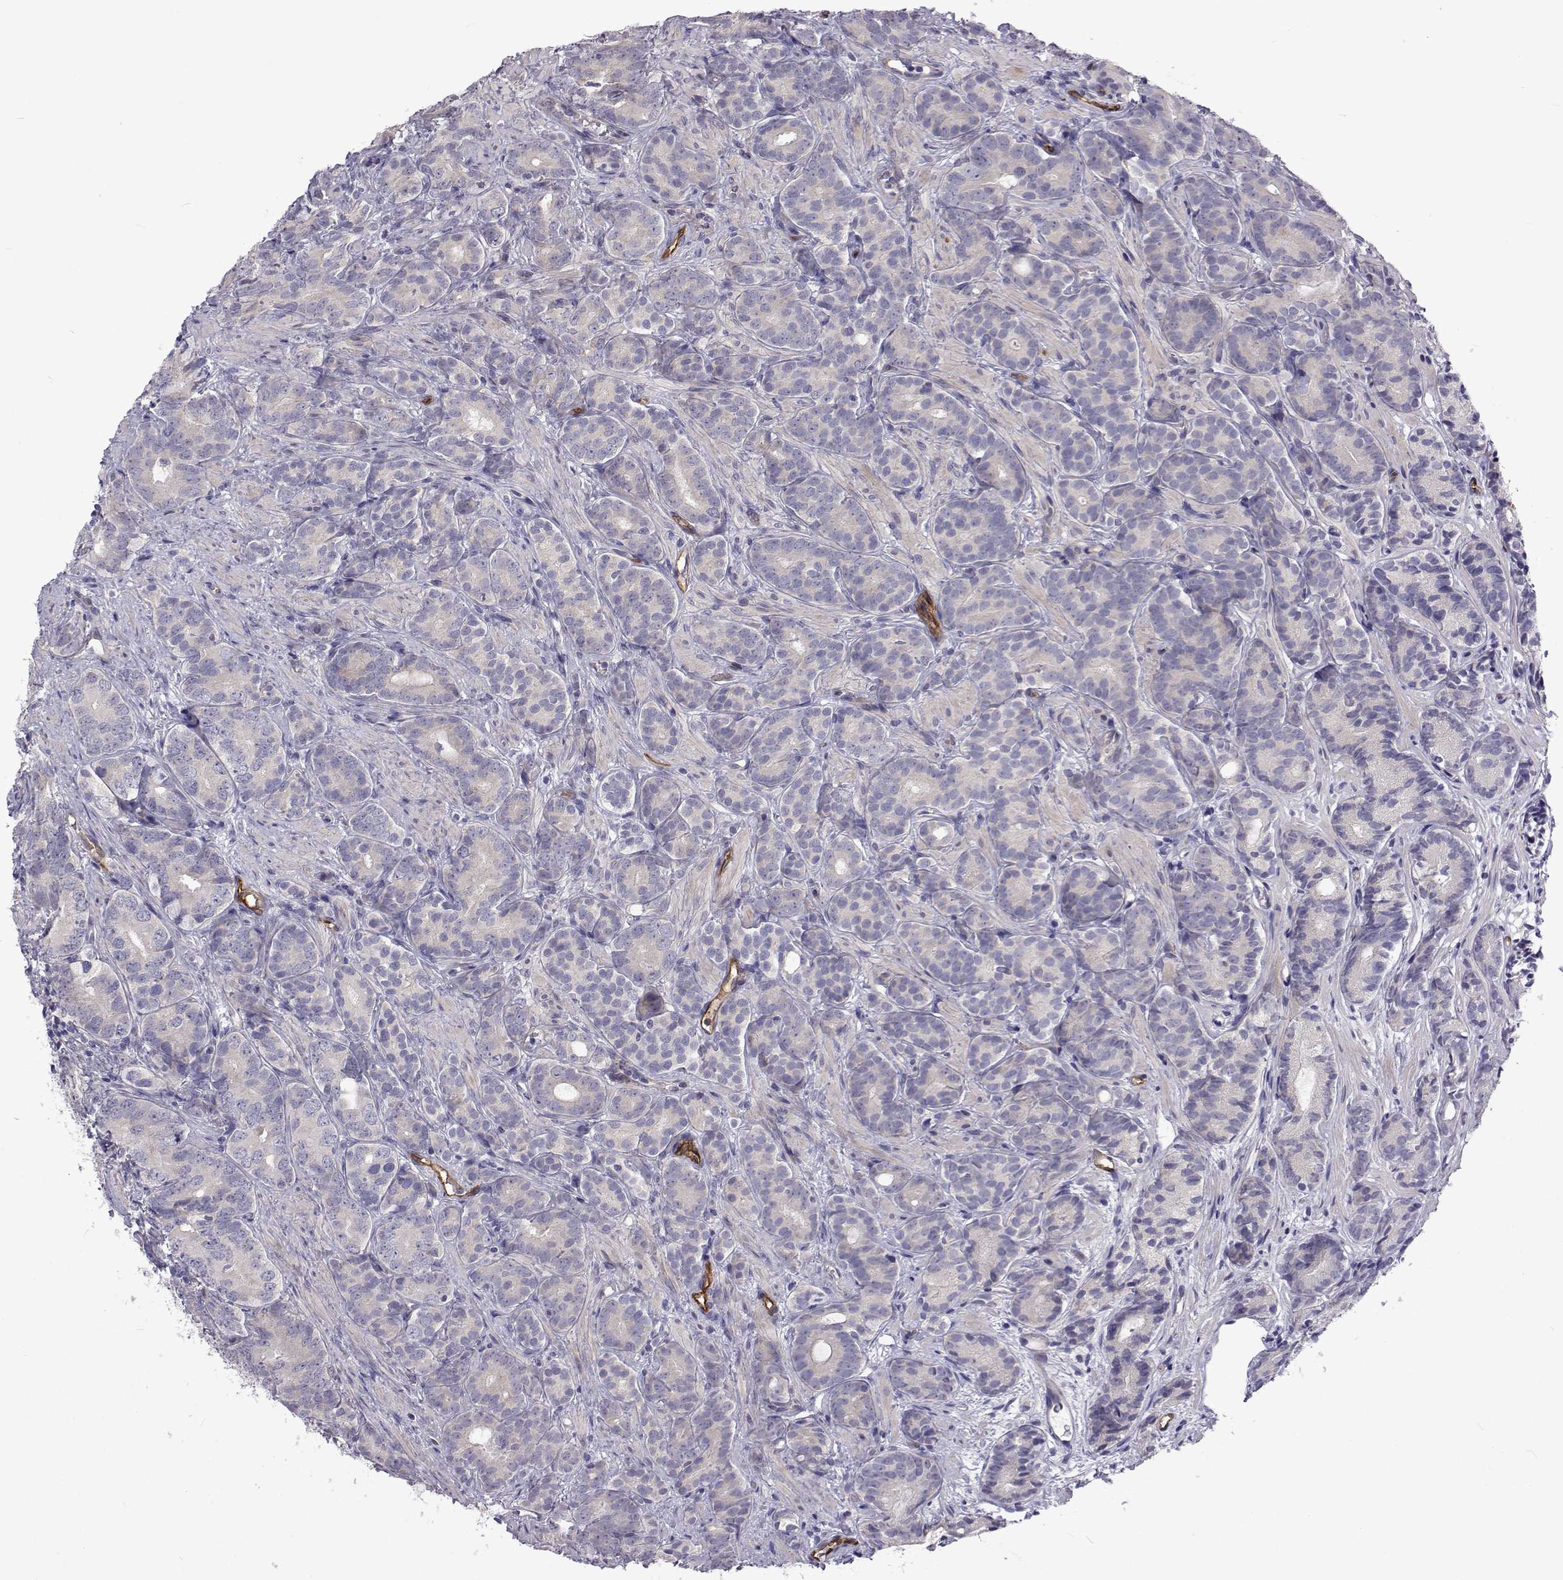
{"staining": {"intensity": "negative", "quantity": "none", "location": "none"}, "tissue": "prostate cancer", "cell_type": "Tumor cells", "image_type": "cancer", "snomed": [{"axis": "morphology", "description": "Adenocarcinoma, High grade"}, {"axis": "topography", "description": "Prostate"}], "caption": "Immunohistochemistry histopathology image of neoplastic tissue: prostate cancer stained with DAB shows no significant protein positivity in tumor cells.", "gene": "NPR3", "patient": {"sex": "male", "age": 84}}